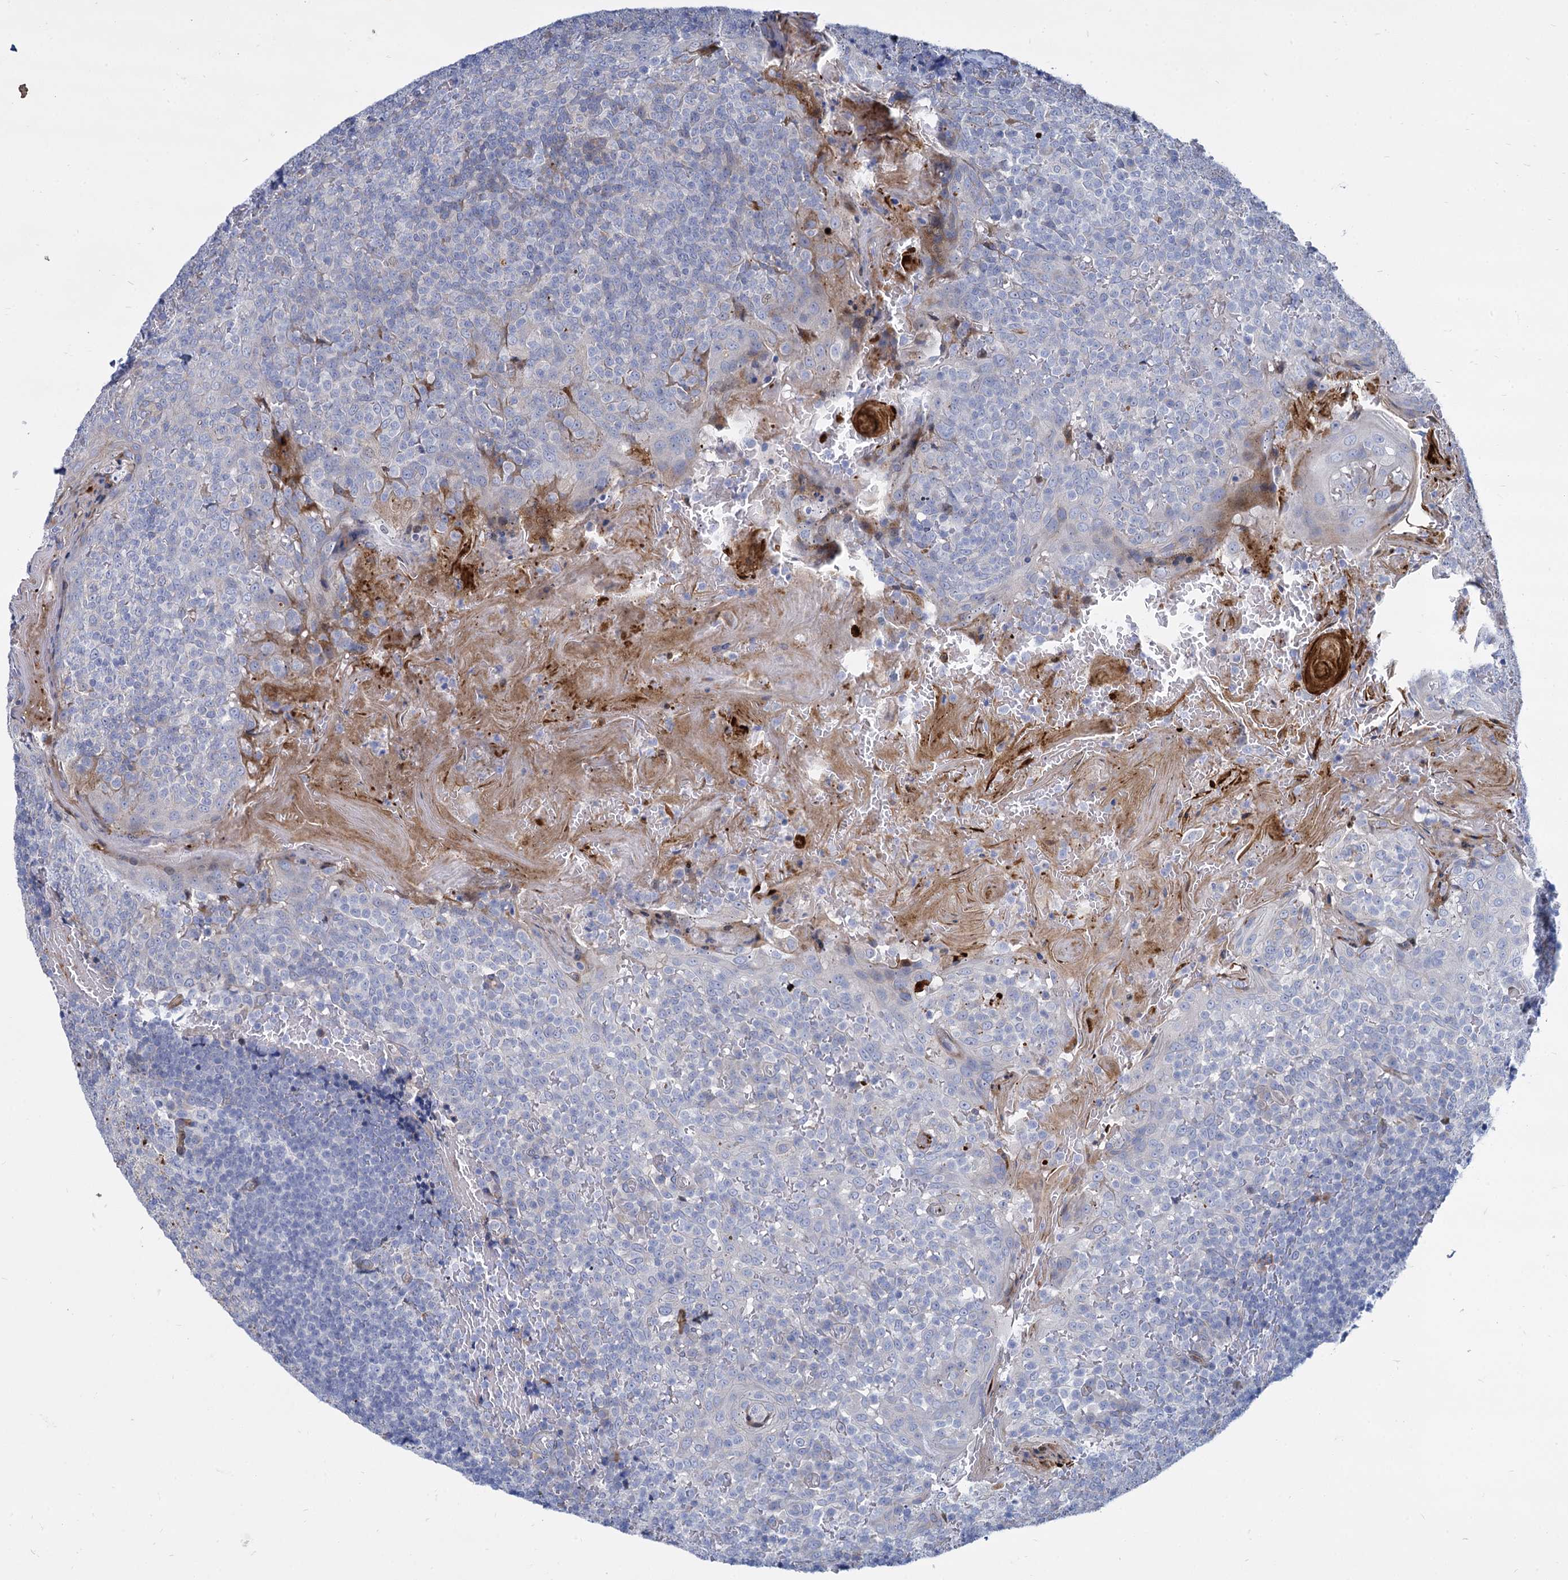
{"staining": {"intensity": "negative", "quantity": "none", "location": "none"}, "tissue": "tonsil", "cell_type": "Germinal center cells", "image_type": "normal", "snomed": [{"axis": "morphology", "description": "Normal tissue, NOS"}, {"axis": "topography", "description": "Tonsil"}], "caption": "A histopathology image of tonsil stained for a protein reveals no brown staining in germinal center cells.", "gene": "TRIM77", "patient": {"sex": "female", "age": 19}}